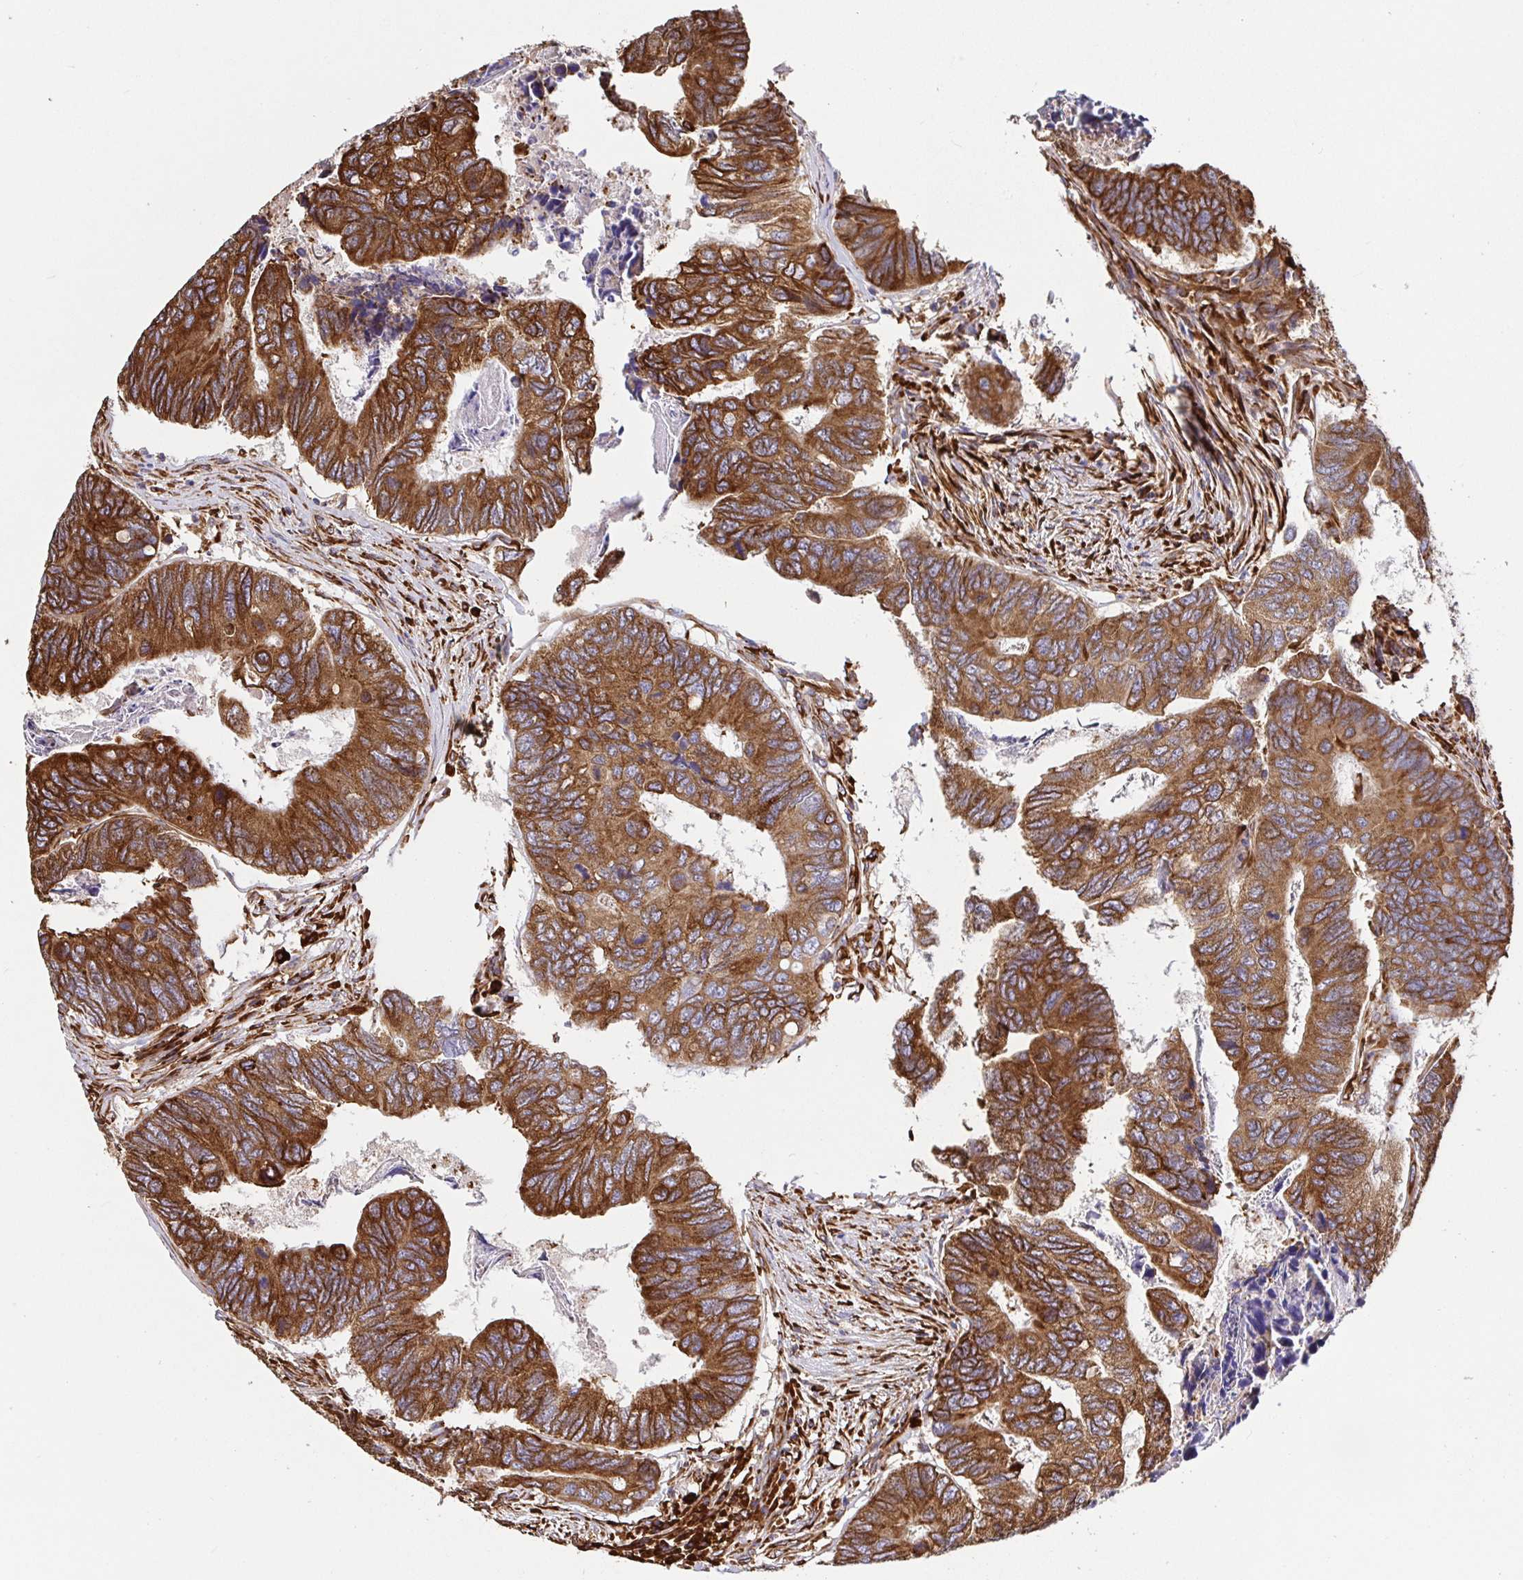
{"staining": {"intensity": "strong", "quantity": ">75%", "location": "cytoplasmic/membranous"}, "tissue": "colorectal cancer", "cell_type": "Tumor cells", "image_type": "cancer", "snomed": [{"axis": "morphology", "description": "Adenocarcinoma, NOS"}, {"axis": "topography", "description": "Colon"}], "caption": "This photomicrograph exhibits IHC staining of adenocarcinoma (colorectal), with high strong cytoplasmic/membranous expression in about >75% of tumor cells.", "gene": "MAOA", "patient": {"sex": "female", "age": 67}}